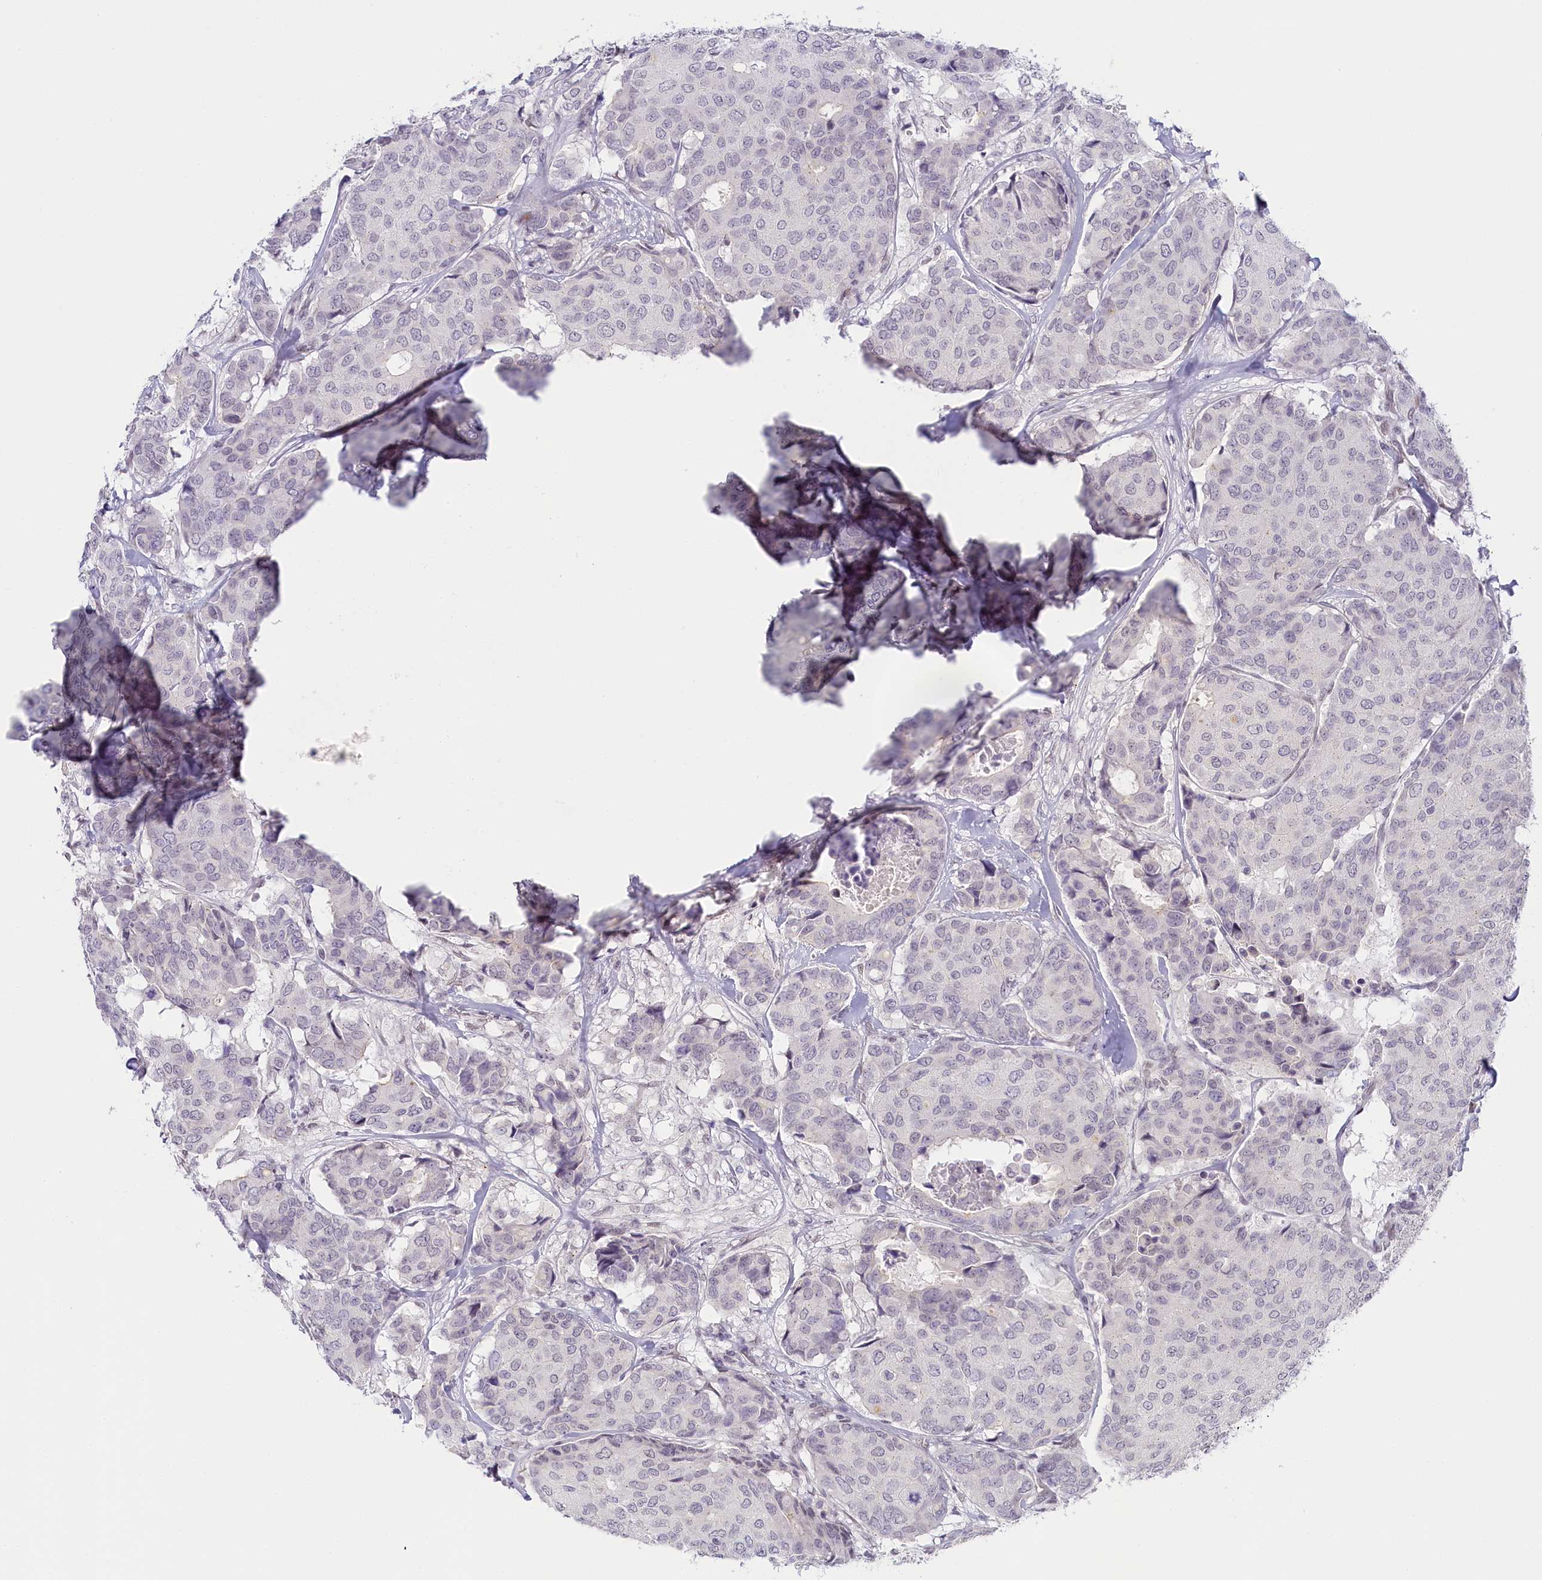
{"staining": {"intensity": "negative", "quantity": "none", "location": "none"}, "tissue": "breast cancer", "cell_type": "Tumor cells", "image_type": "cancer", "snomed": [{"axis": "morphology", "description": "Duct carcinoma"}, {"axis": "topography", "description": "Breast"}], "caption": "Protein analysis of invasive ductal carcinoma (breast) reveals no significant positivity in tumor cells. Brightfield microscopy of IHC stained with DAB (brown) and hematoxylin (blue), captured at high magnification.", "gene": "SEC31B", "patient": {"sex": "female", "age": 75}}